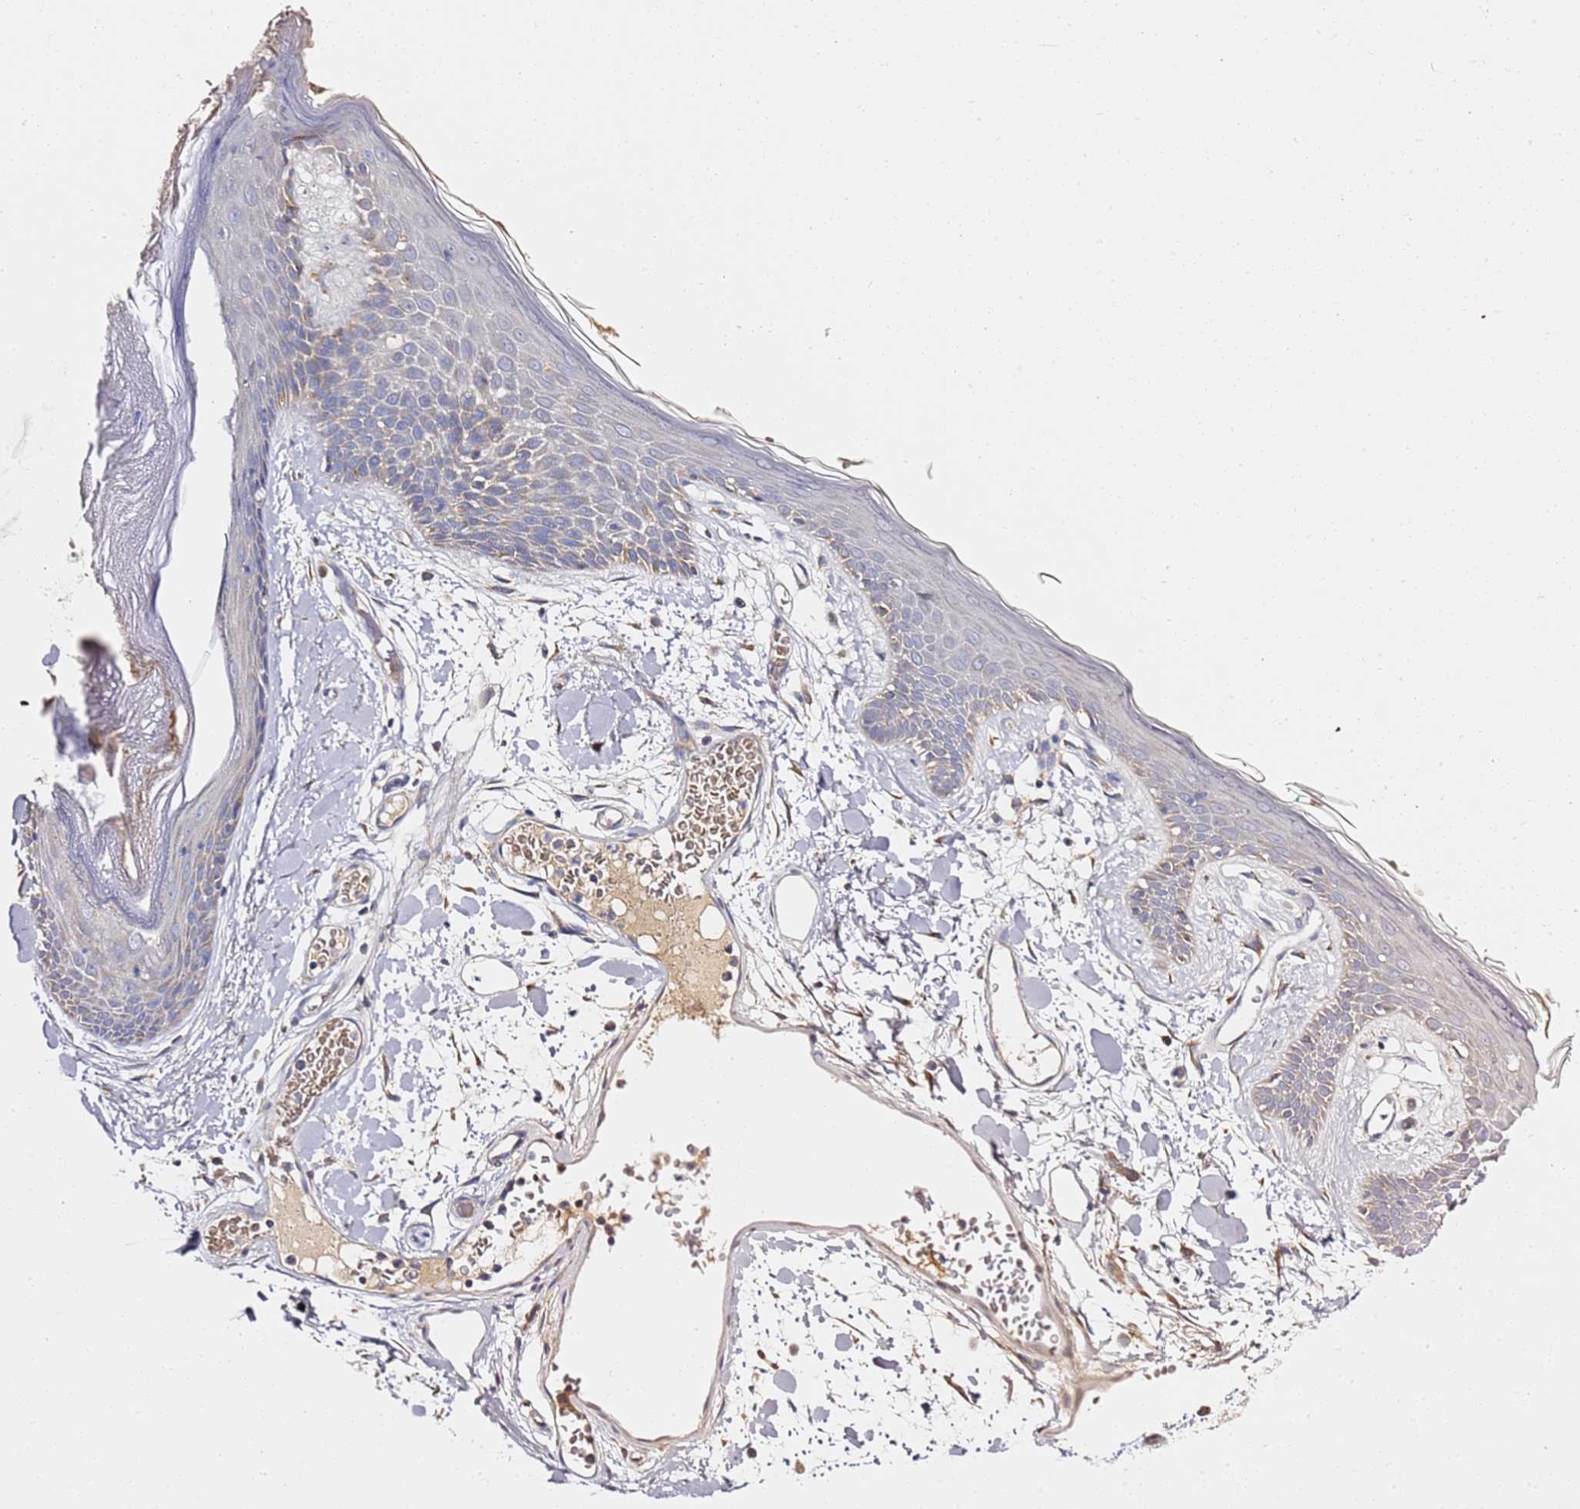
{"staining": {"intensity": "moderate", "quantity": ">75%", "location": "cytoplasmic/membranous"}, "tissue": "skin", "cell_type": "Fibroblasts", "image_type": "normal", "snomed": [{"axis": "morphology", "description": "Normal tissue, NOS"}, {"axis": "topography", "description": "Skin"}], "caption": "A medium amount of moderate cytoplasmic/membranous staining is present in about >75% of fibroblasts in benign skin.", "gene": "C19orf12", "patient": {"sex": "male", "age": 79}}